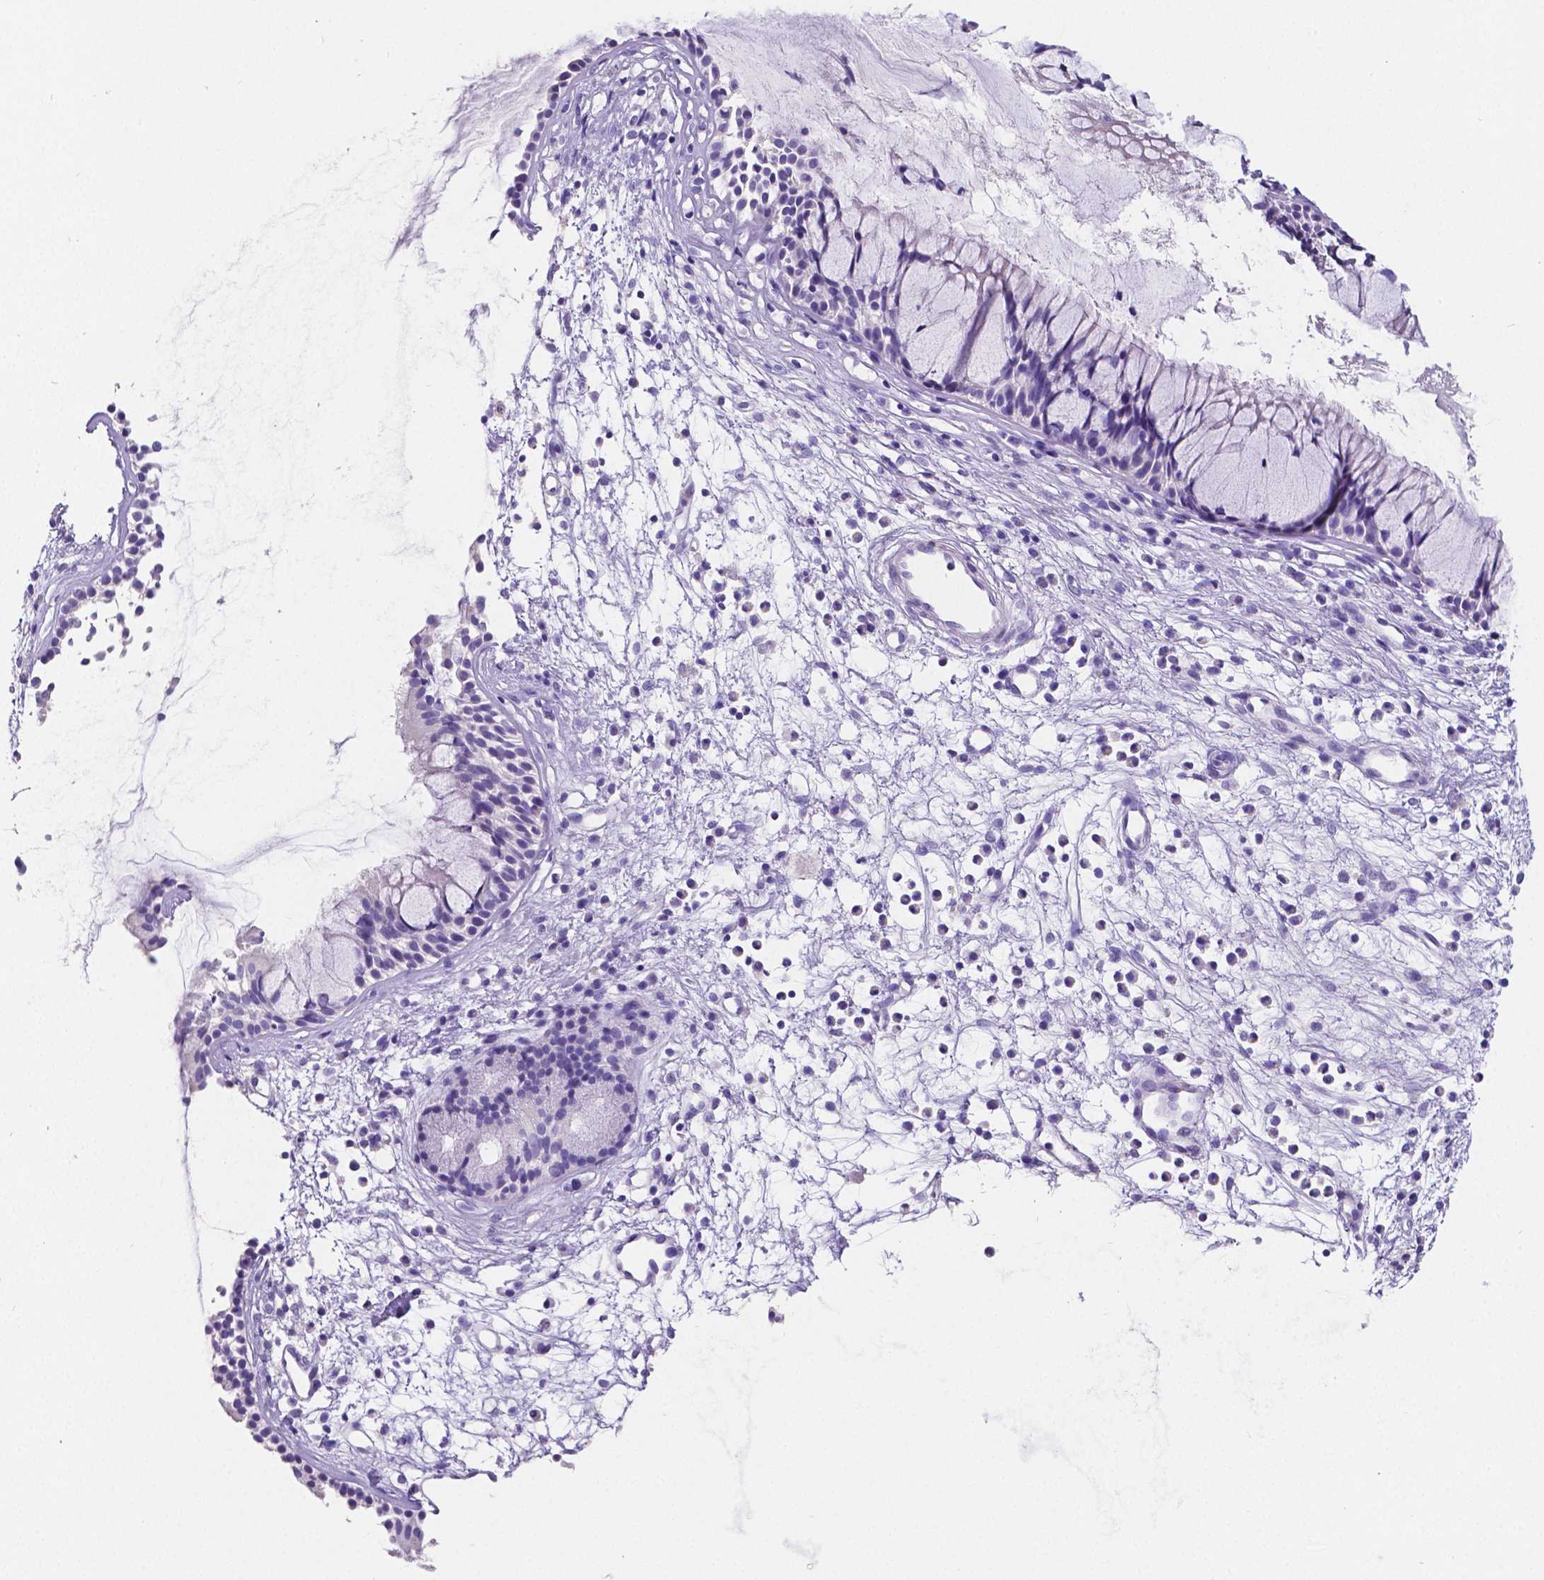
{"staining": {"intensity": "negative", "quantity": "none", "location": "none"}, "tissue": "nasopharynx", "cell_type": "Respiratory epithelial cells", "image_type": "normal", "snomed": [{"axis": "morphology", "description": "Normal tissue, NOS"}, {"axis": "topography", "description": "Nasopharynx"}], "caption": "DAB immunohistochemical staining of normal nasopharynx shows no significant staining in respiratory epithelial cells.", "gene": "SATB2", "patient": {"sex": "male", "age": 77}}